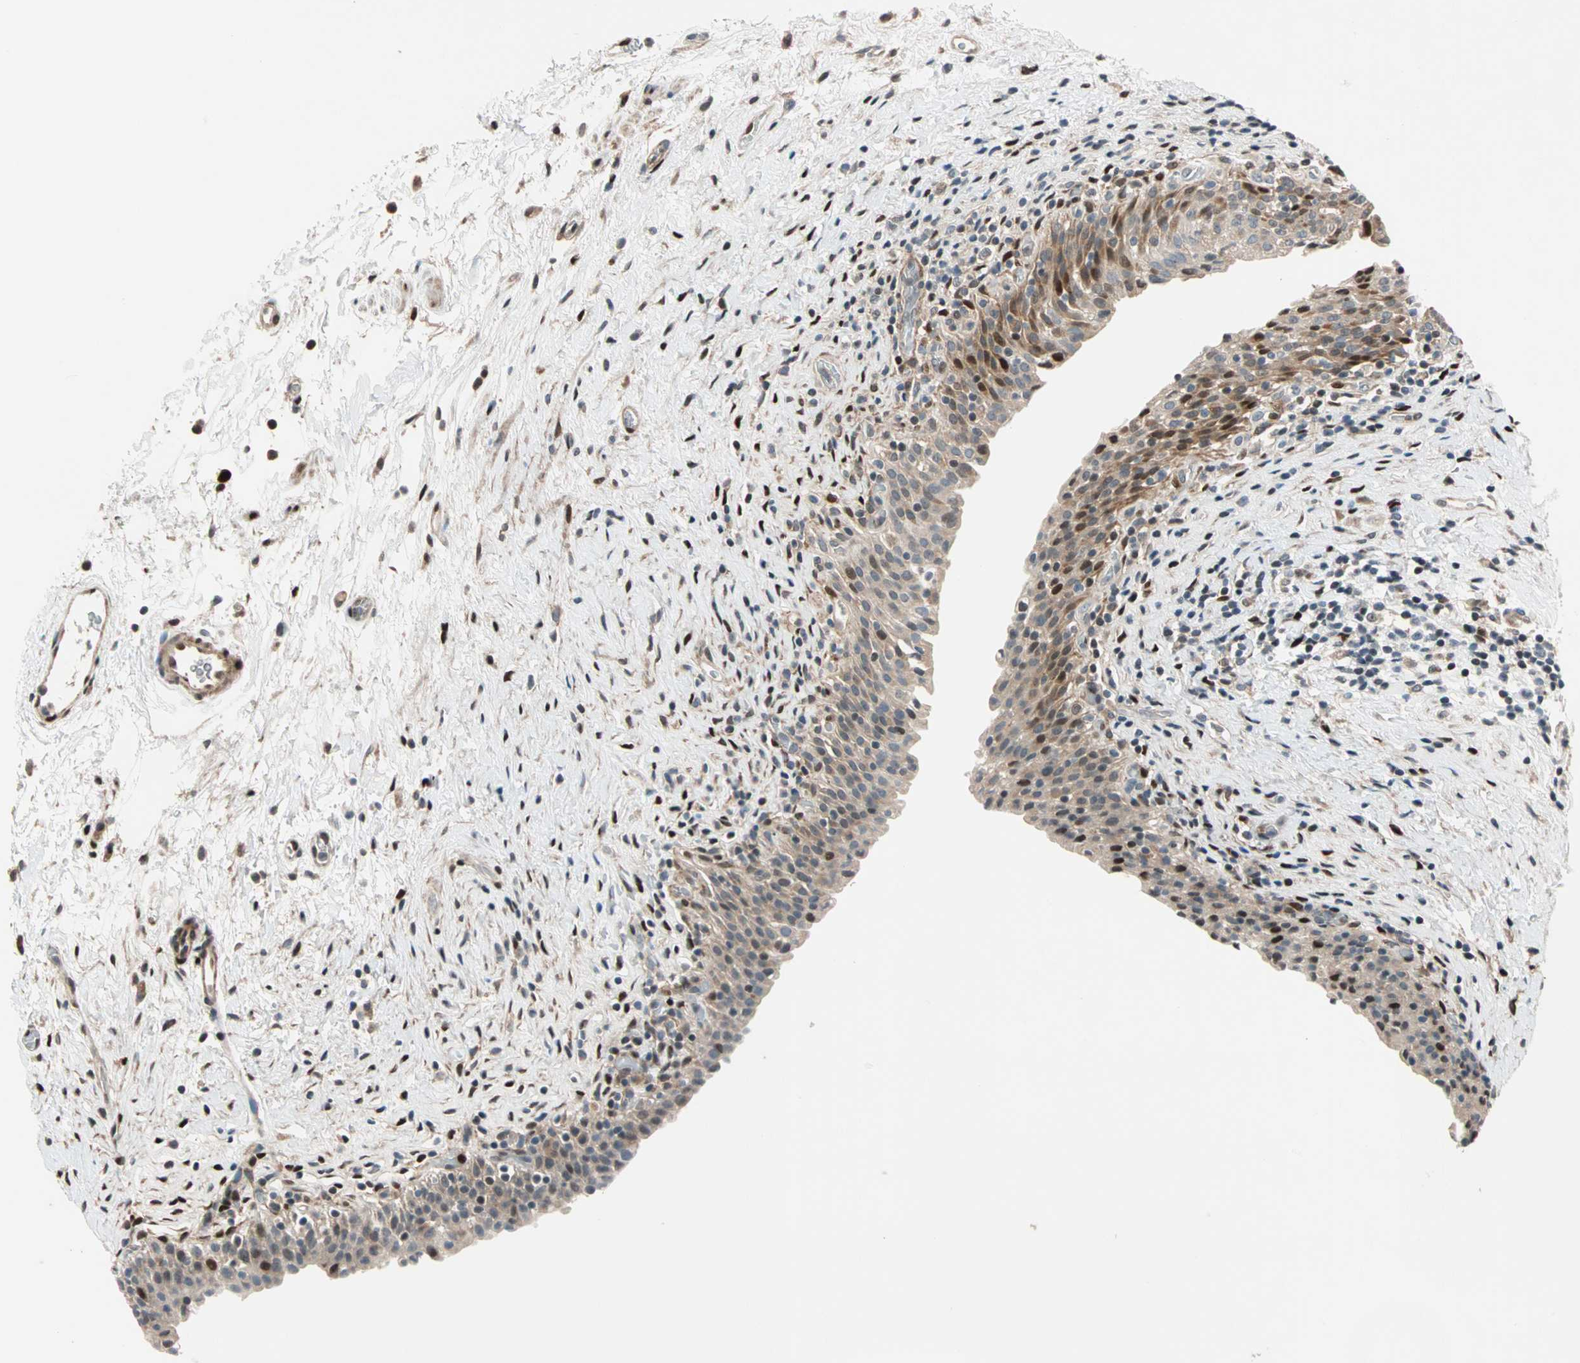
{"staining": {"intensity": "moderate", "quantity": ">75%", "location": "cytoplasmic/membranous,nuclear"}, "tissue": "urinary bladder", "cell_type": "Urothelial cells", "image_type": "normal", "snomed": [{"axis": "morphology", "description": "Normal tissue, NOS"}, {"axis": "topography", "description": "Urinary bladder"}], "caption": "Urinary bladder stained for a protein displays moderate cytoplasmic/membranous,nuclear positivity in urothelial cells. (Stains: DAB (3,3'-diaminobenzidine) in brown, nuclei in blue, Microscopy: brightfield microscopy at high magnification).", "gene": "HECW1", "patient": {"sex": "male", "age": 51}}